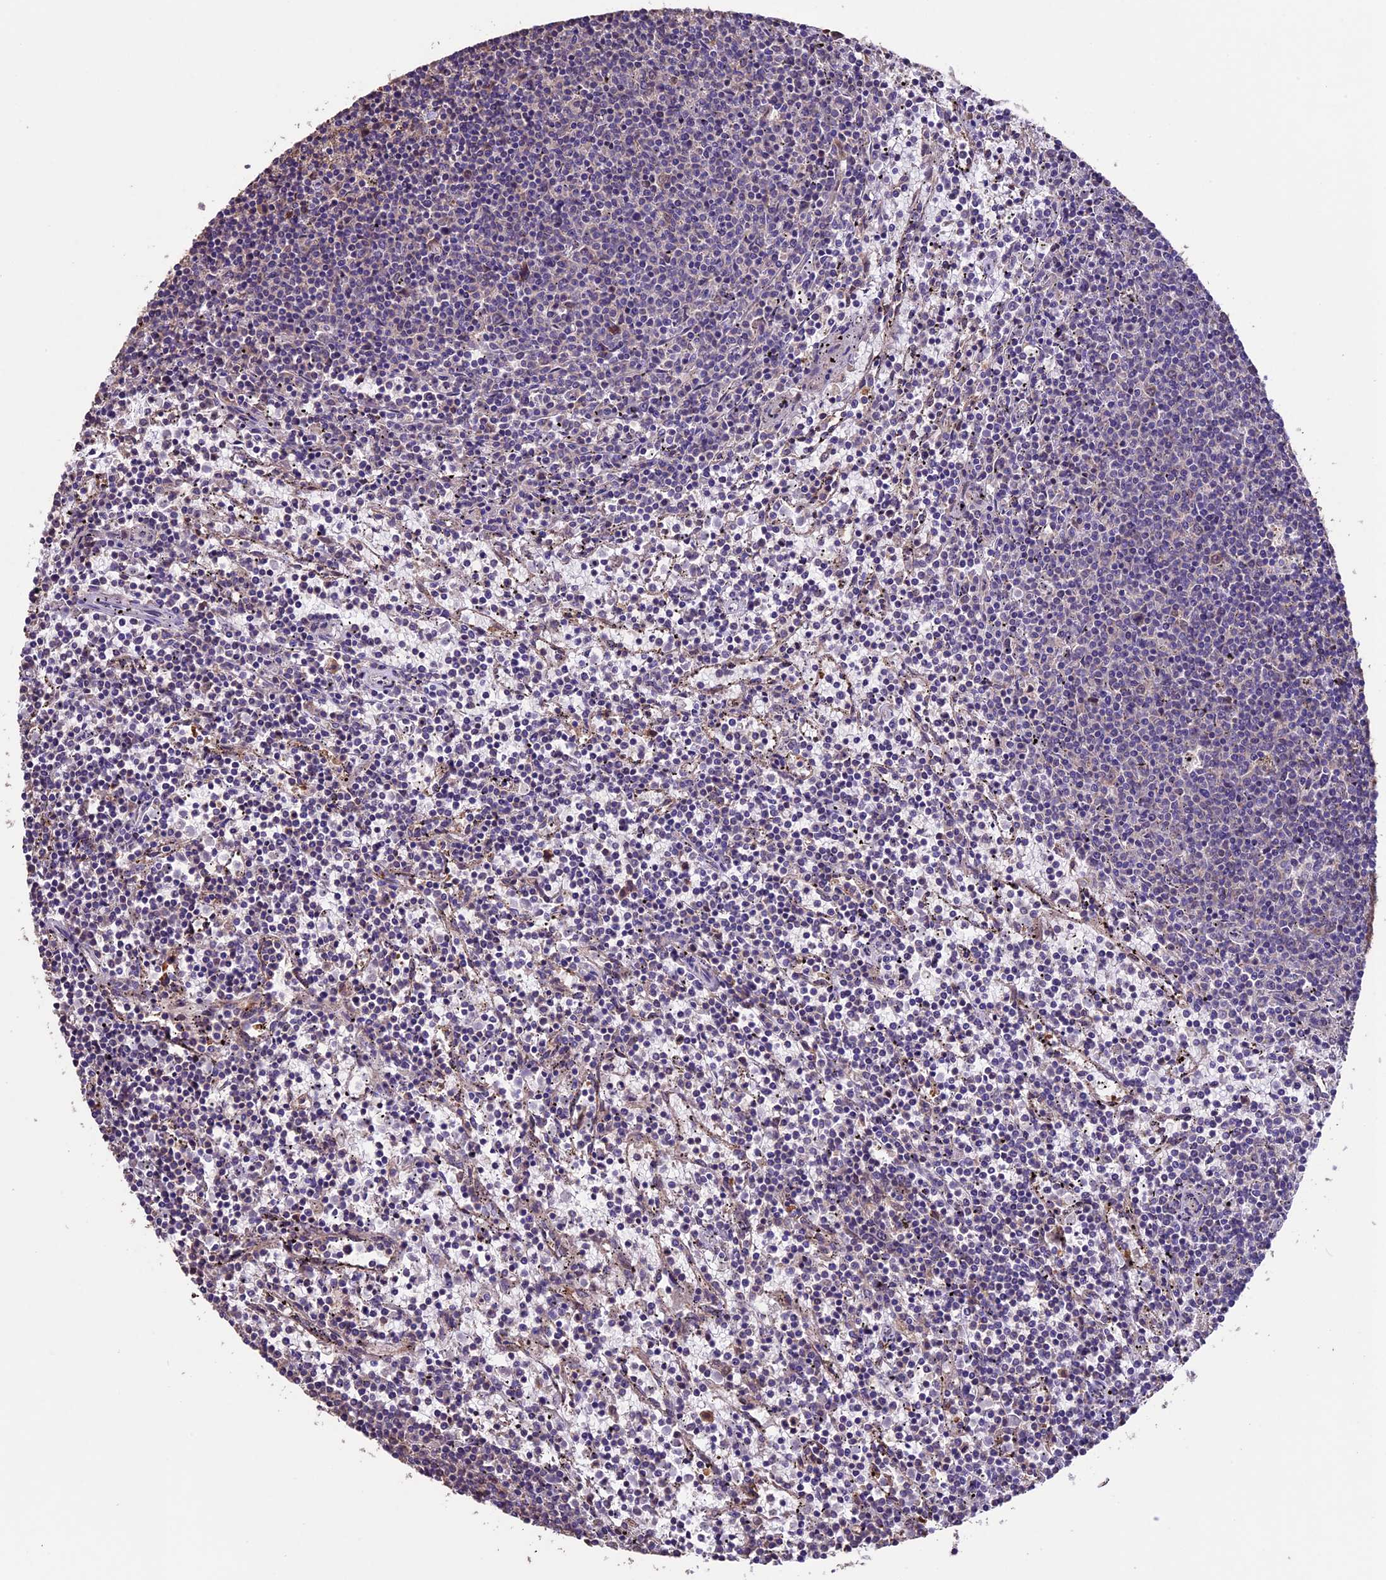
{"staining": {"intensity": "negative", "quantity": "none", "location": "none"}, "tissue": "lymphoma", "cell_type": "Tumor cells", "image_type": "cancer", "snomed": [{"axis": "morphology", "description": "Malignant lymphoma, non-Hodgkin's type, Low grade"}, {"axis": "topography", "description": "Spleen"}], "caption": "Immunohistochemistry (IHC) photomicrograph of human lymphoma stained for a protein (brown), which shows no positivity in tumor cells.", "gene": "DIS3L", "patient": {"sex": "female", "age": 50}}